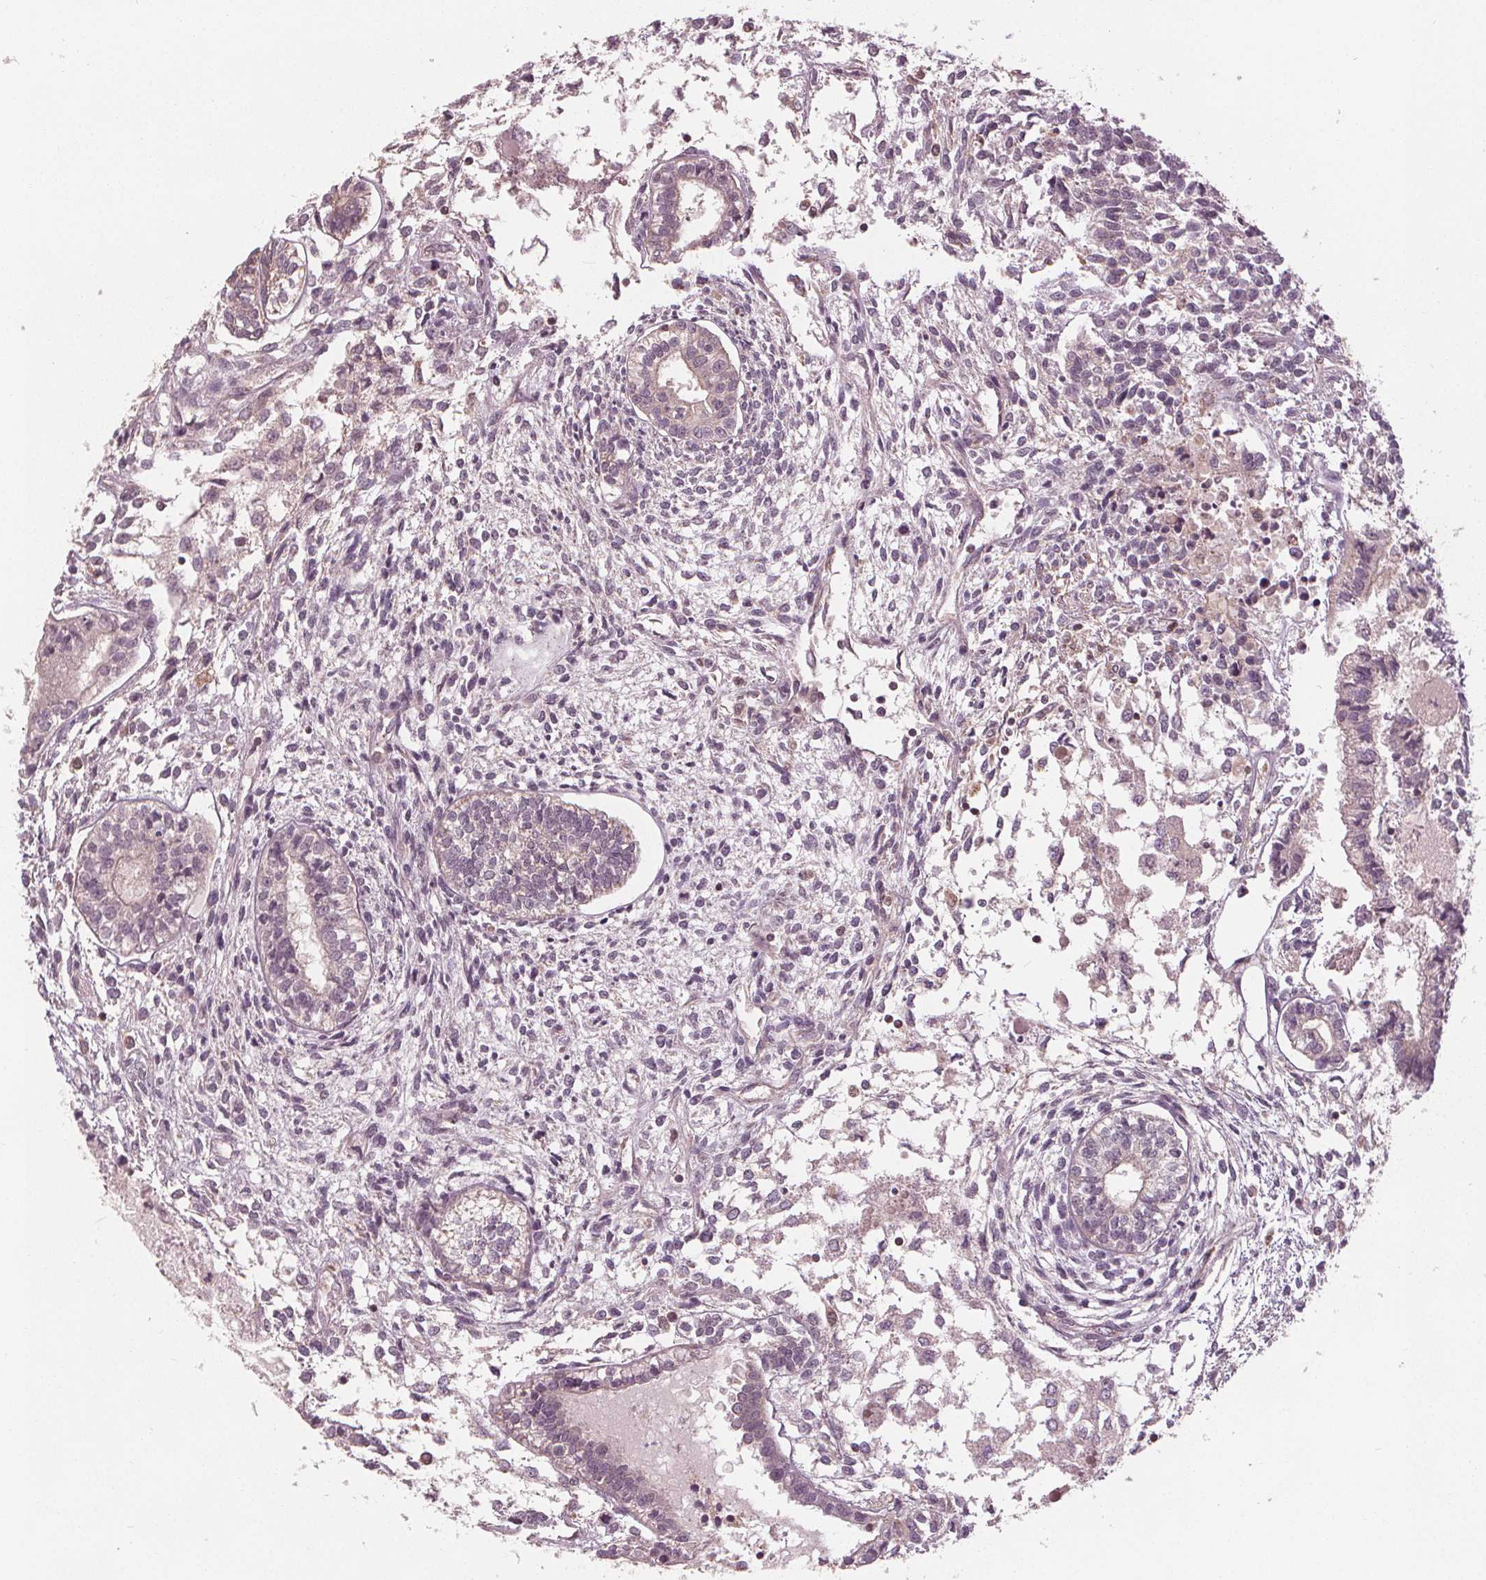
{"staining": {"intensity": "weak", "quantity": "<25%", "location": "cytoplasmic/membranous"}, "tissue": "testis cancer", "cell_type": "Tumor cells", "image_type": "cancer", "snomed": [{"axis": "morphology", "description": "Carcinoma, Embryonal, NOS"}, {"axis": "topography", "description": "Testis"}], "caption": "Tumor cells show no significant protein expression in embryonal carcinoma (testis).", "gene": "GNB2", "patient": {"sex": "male", "age": 37}}